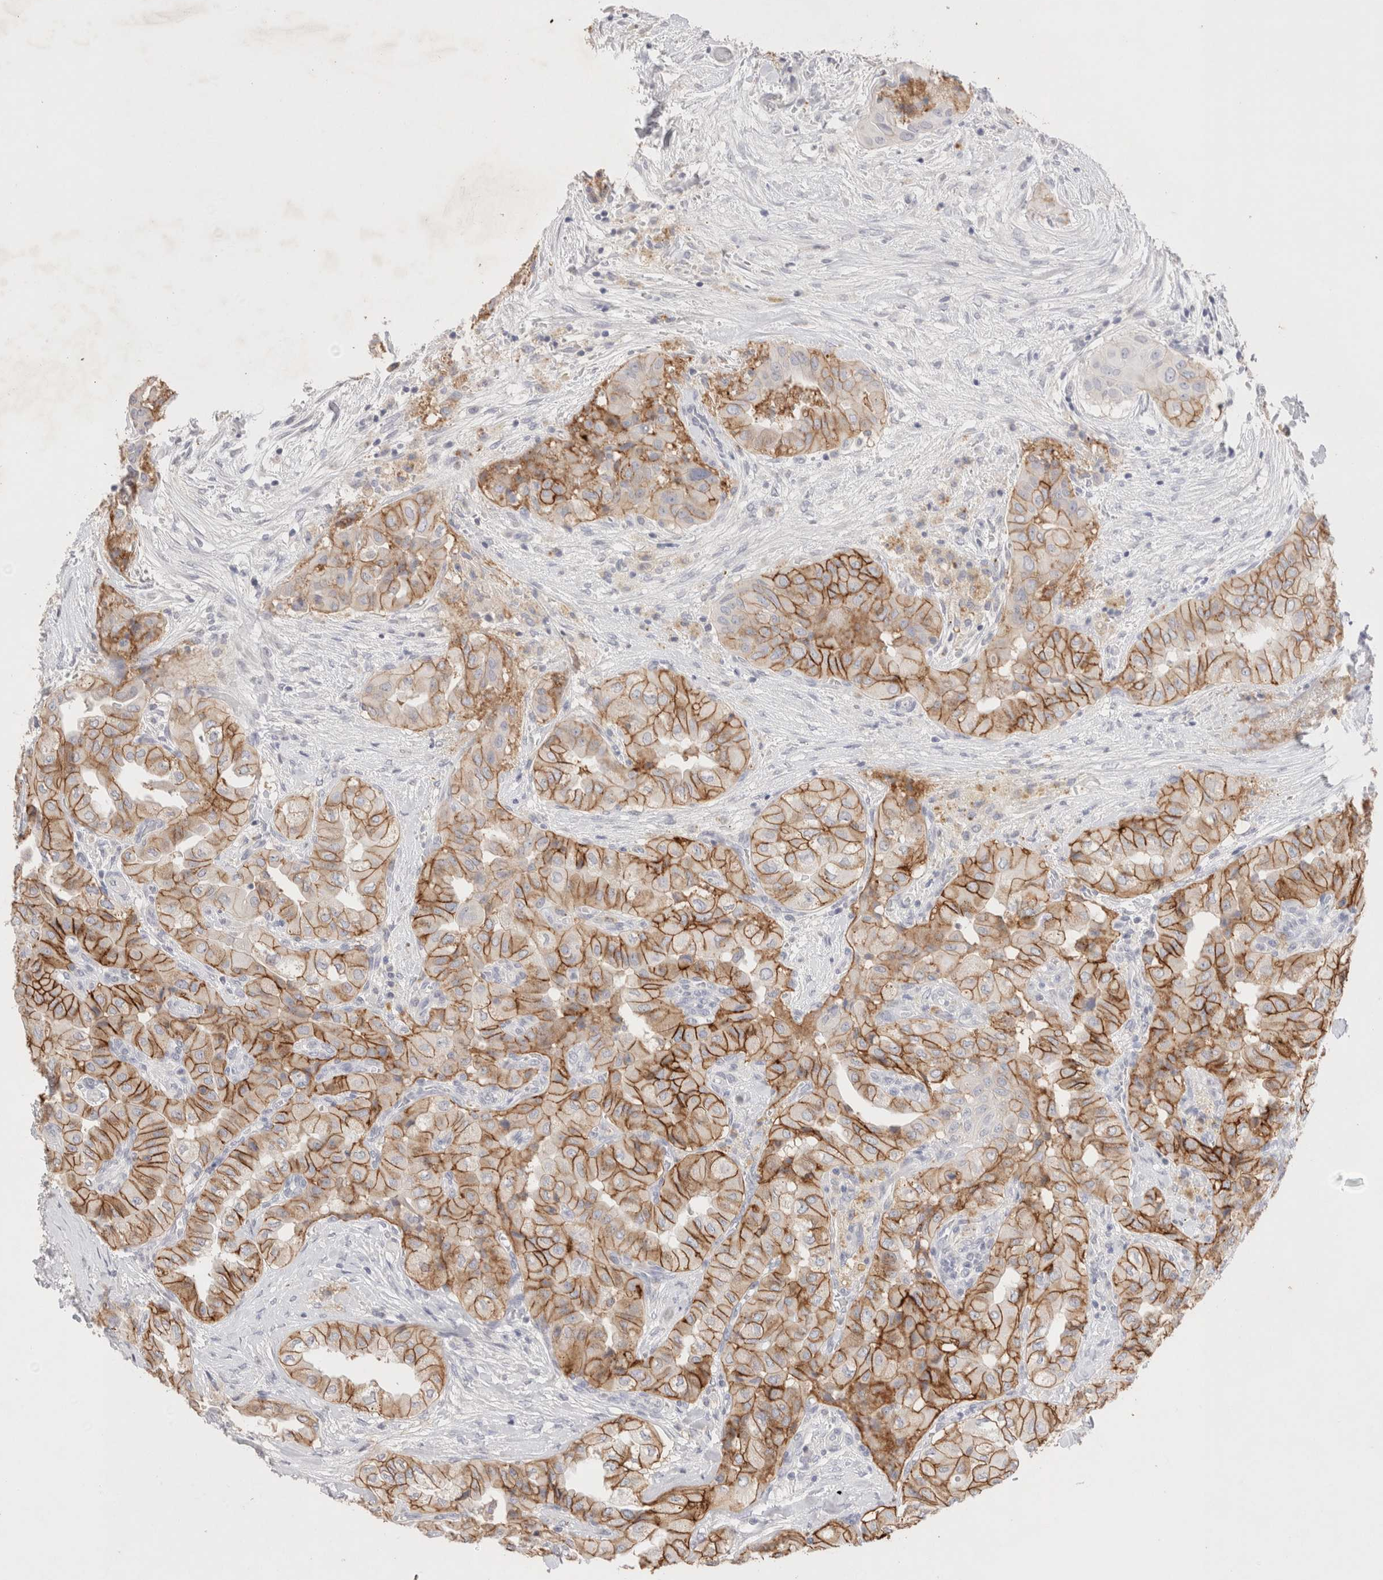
{"staining": {"intensity": "strong", "quantity": ">75%", "location": "cytoplasmic/membranous"}, "tissue": "thyroid cancer", "cell_type": "Tumor cells", "image_type": "cancer", "snomed": [{"axis": "morphology", "description": "Papillary adenocarcinoma, NOS"}, {"axis": "topography", "description": "Thyroid gland"}], "caption": "The histopathology image displays staining of thyroid cancer (papillary adenocarcinoma), revealing strong cytoplasmic/membranous protein staining (brown color) within tumor cells.", "gene": "EPCAM", "patient": {"sex": "female", "age": 59}}